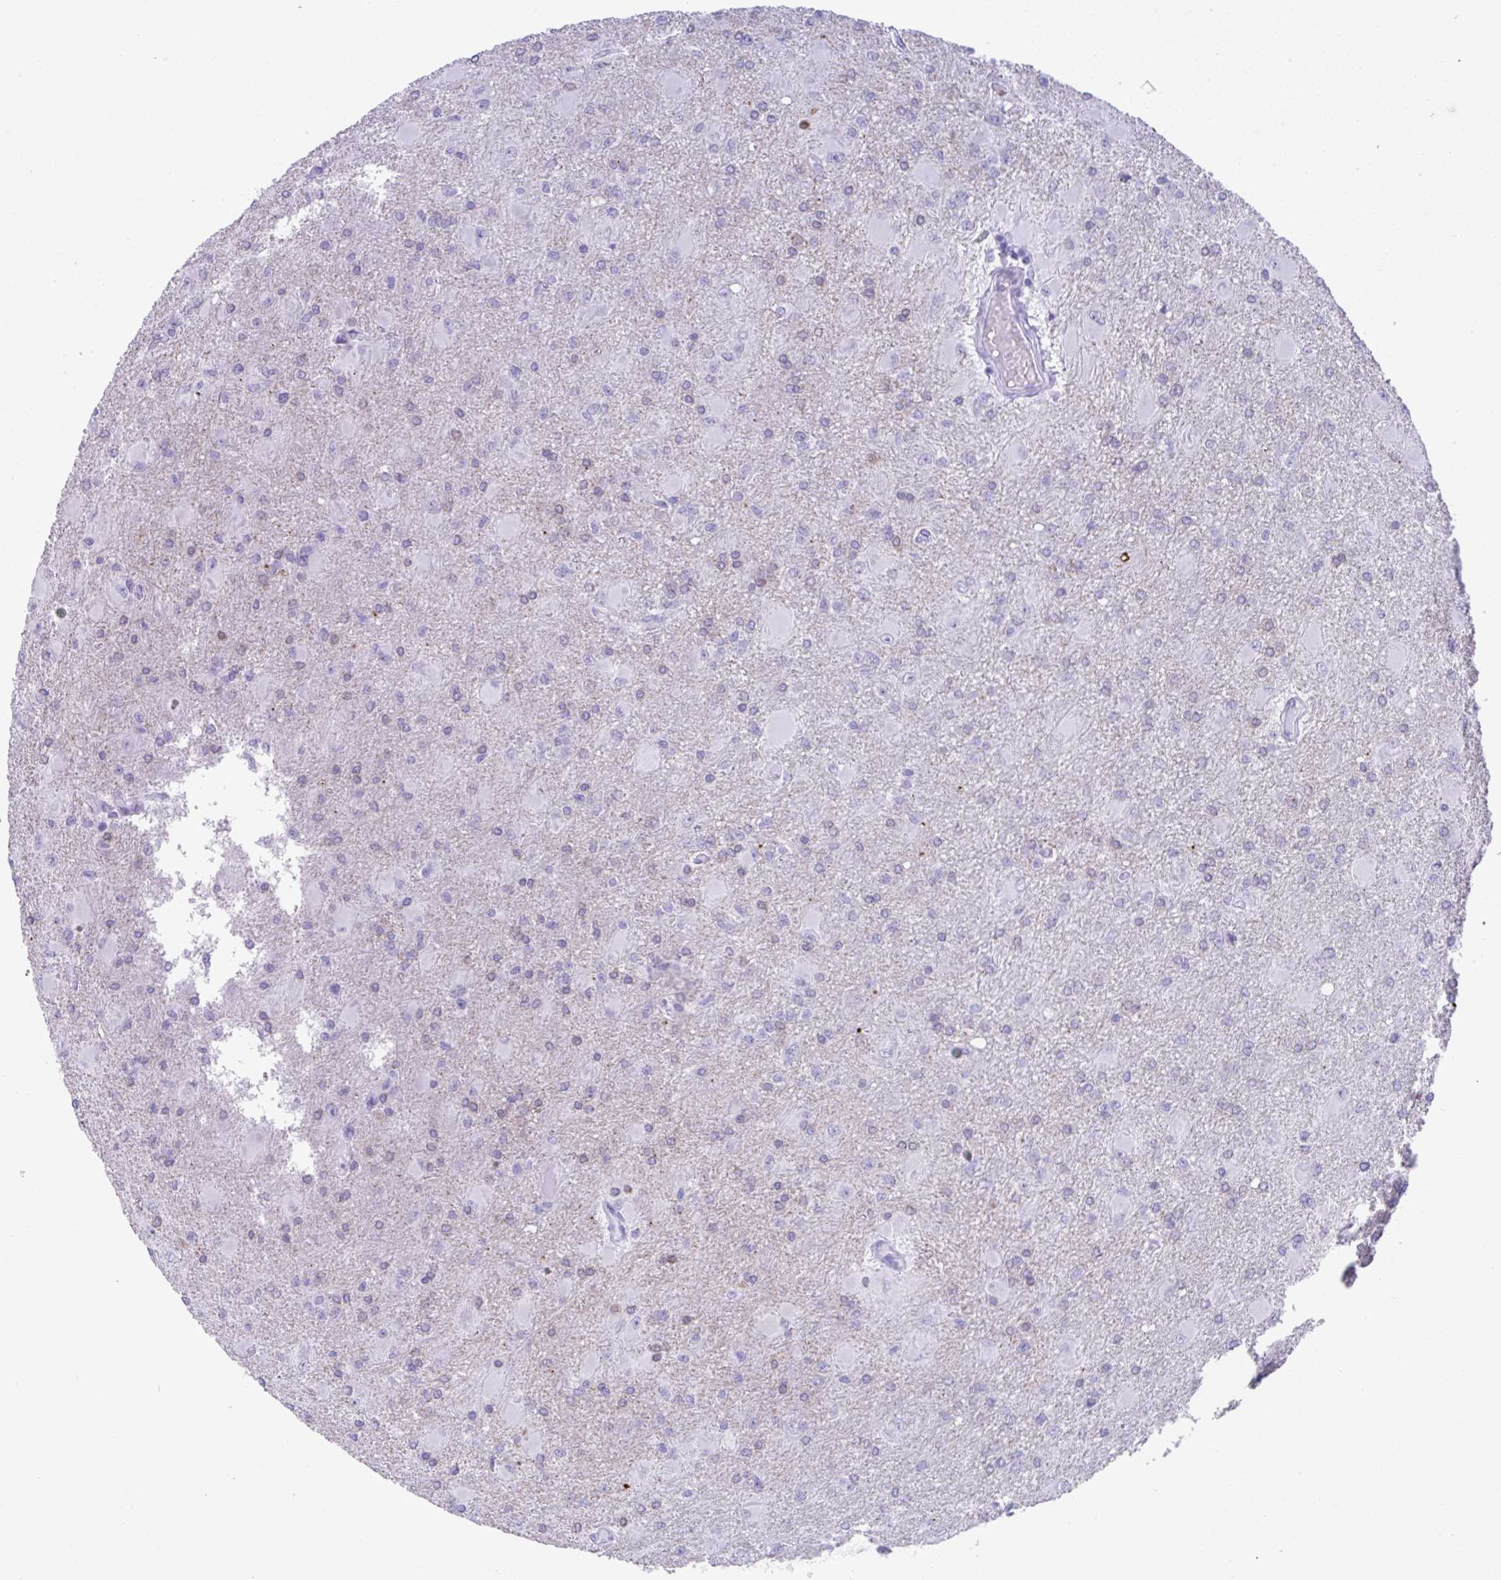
{"staining": {"intensity": "negative", "quantity": "none", "location": "none"}, "tissue": "glioma", "cell_type": "Tumor cells", "image_type": "cancer", "snomed": [{"axis": "morphology", "description": "Glioma, malignant, High grade"}, {"axis": "topography", "description": "Brain"}], "caption": "High power microscopy image of an immunohistochemistry (IHC) micrograph of glioma, revealing no significant staining in tumor cells.", "gene": "PSCA", "patient": {"sex": "male", "age": 67}}